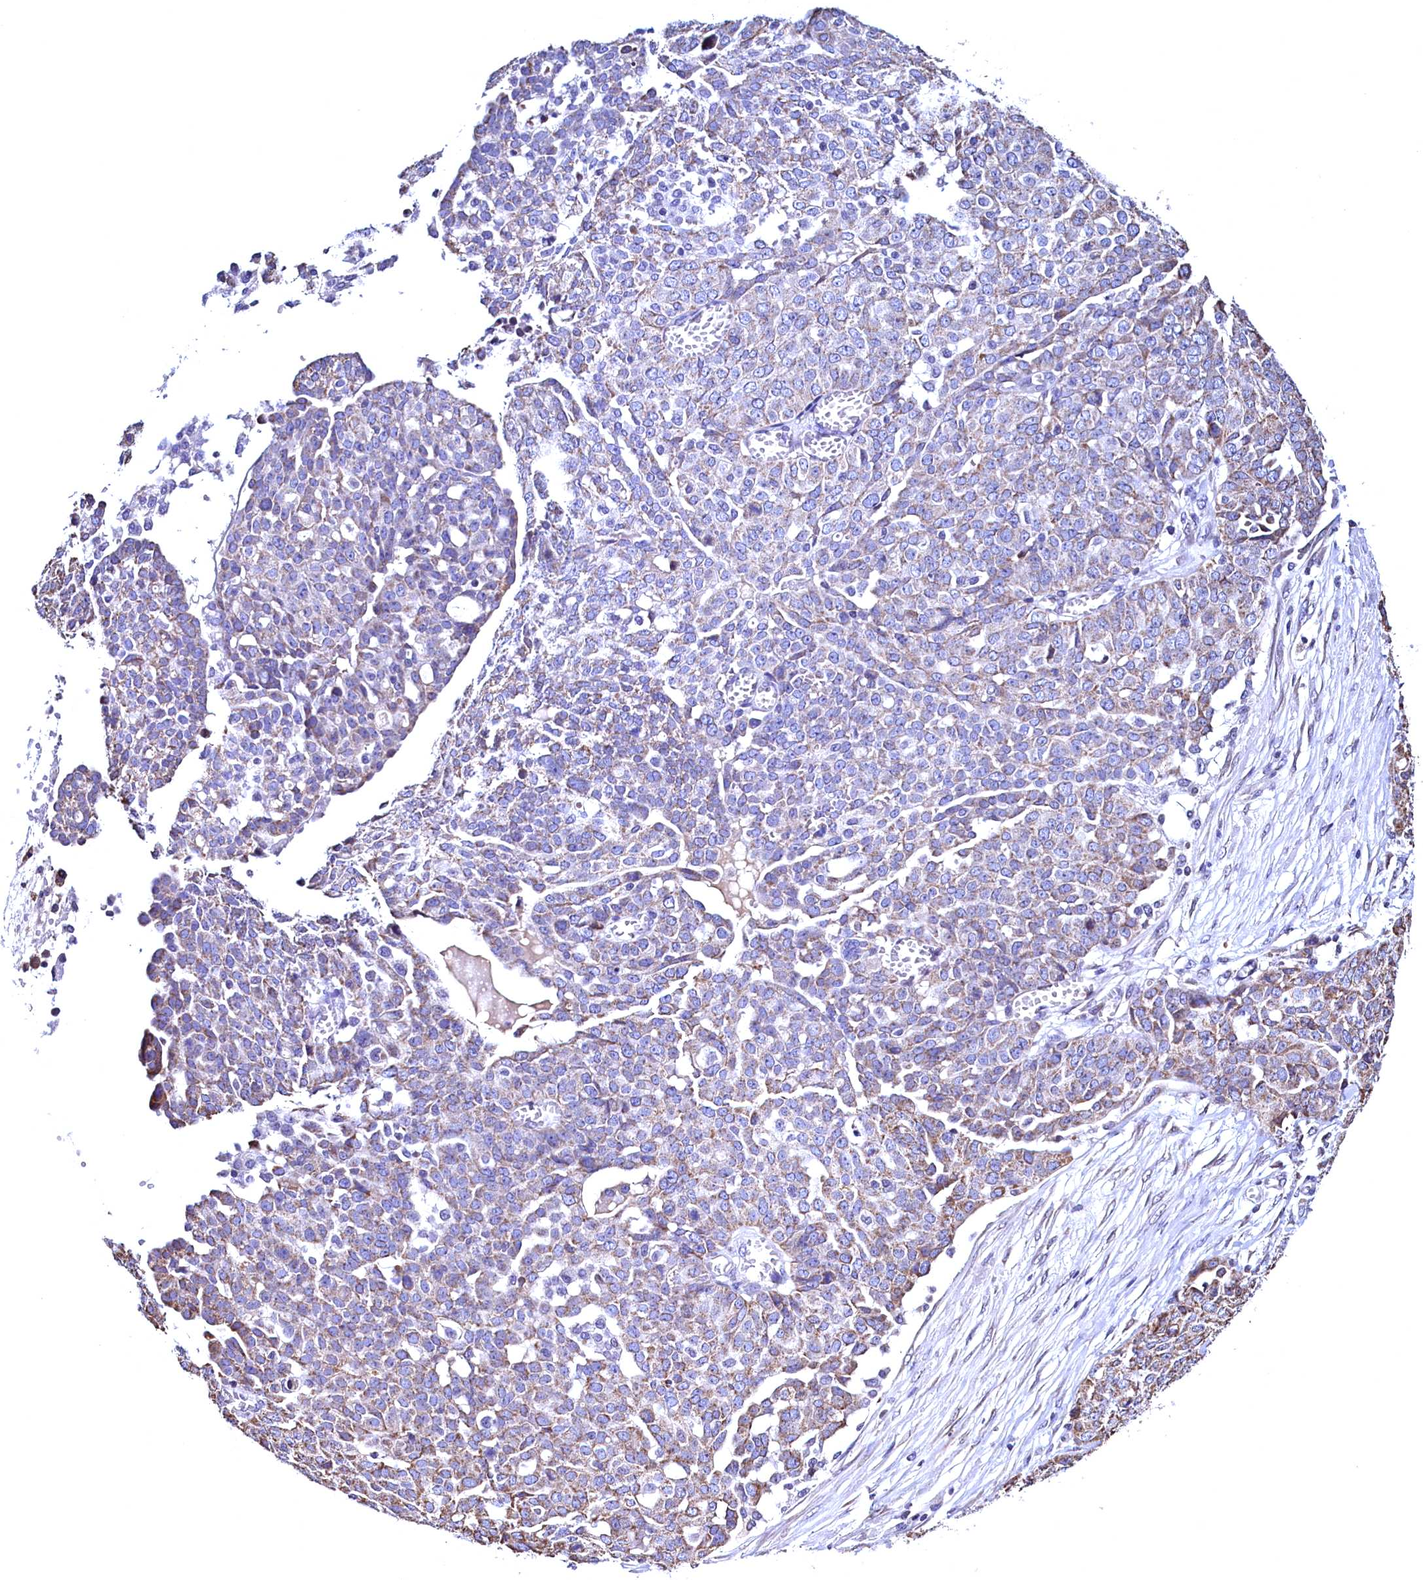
{"staining": {"intensity": "weak", "quantity": "25%-75%", "location": "cytoplasmic/membranous"}, "tissue": "ovarian cancer", "cell_type": "Tumor cells", "image_type": "cancer", "snomed": [{"axis": "morphology", "description": "Cystadenocarcinoma, serous, NOS"}, {"axis": "topography", "description": "Soft tissue"}, {"axis": "topography", "description": "Ovary"}], "caption": "Protein expression analysis of ovarian cancer (serous cystadenocarcinoma) exhibits weak cytoplasmic/membranous expression in about 25%-75% of tumor cells.", "gene": "HAND1", "patient": {"sex": "female", "age": 57}}